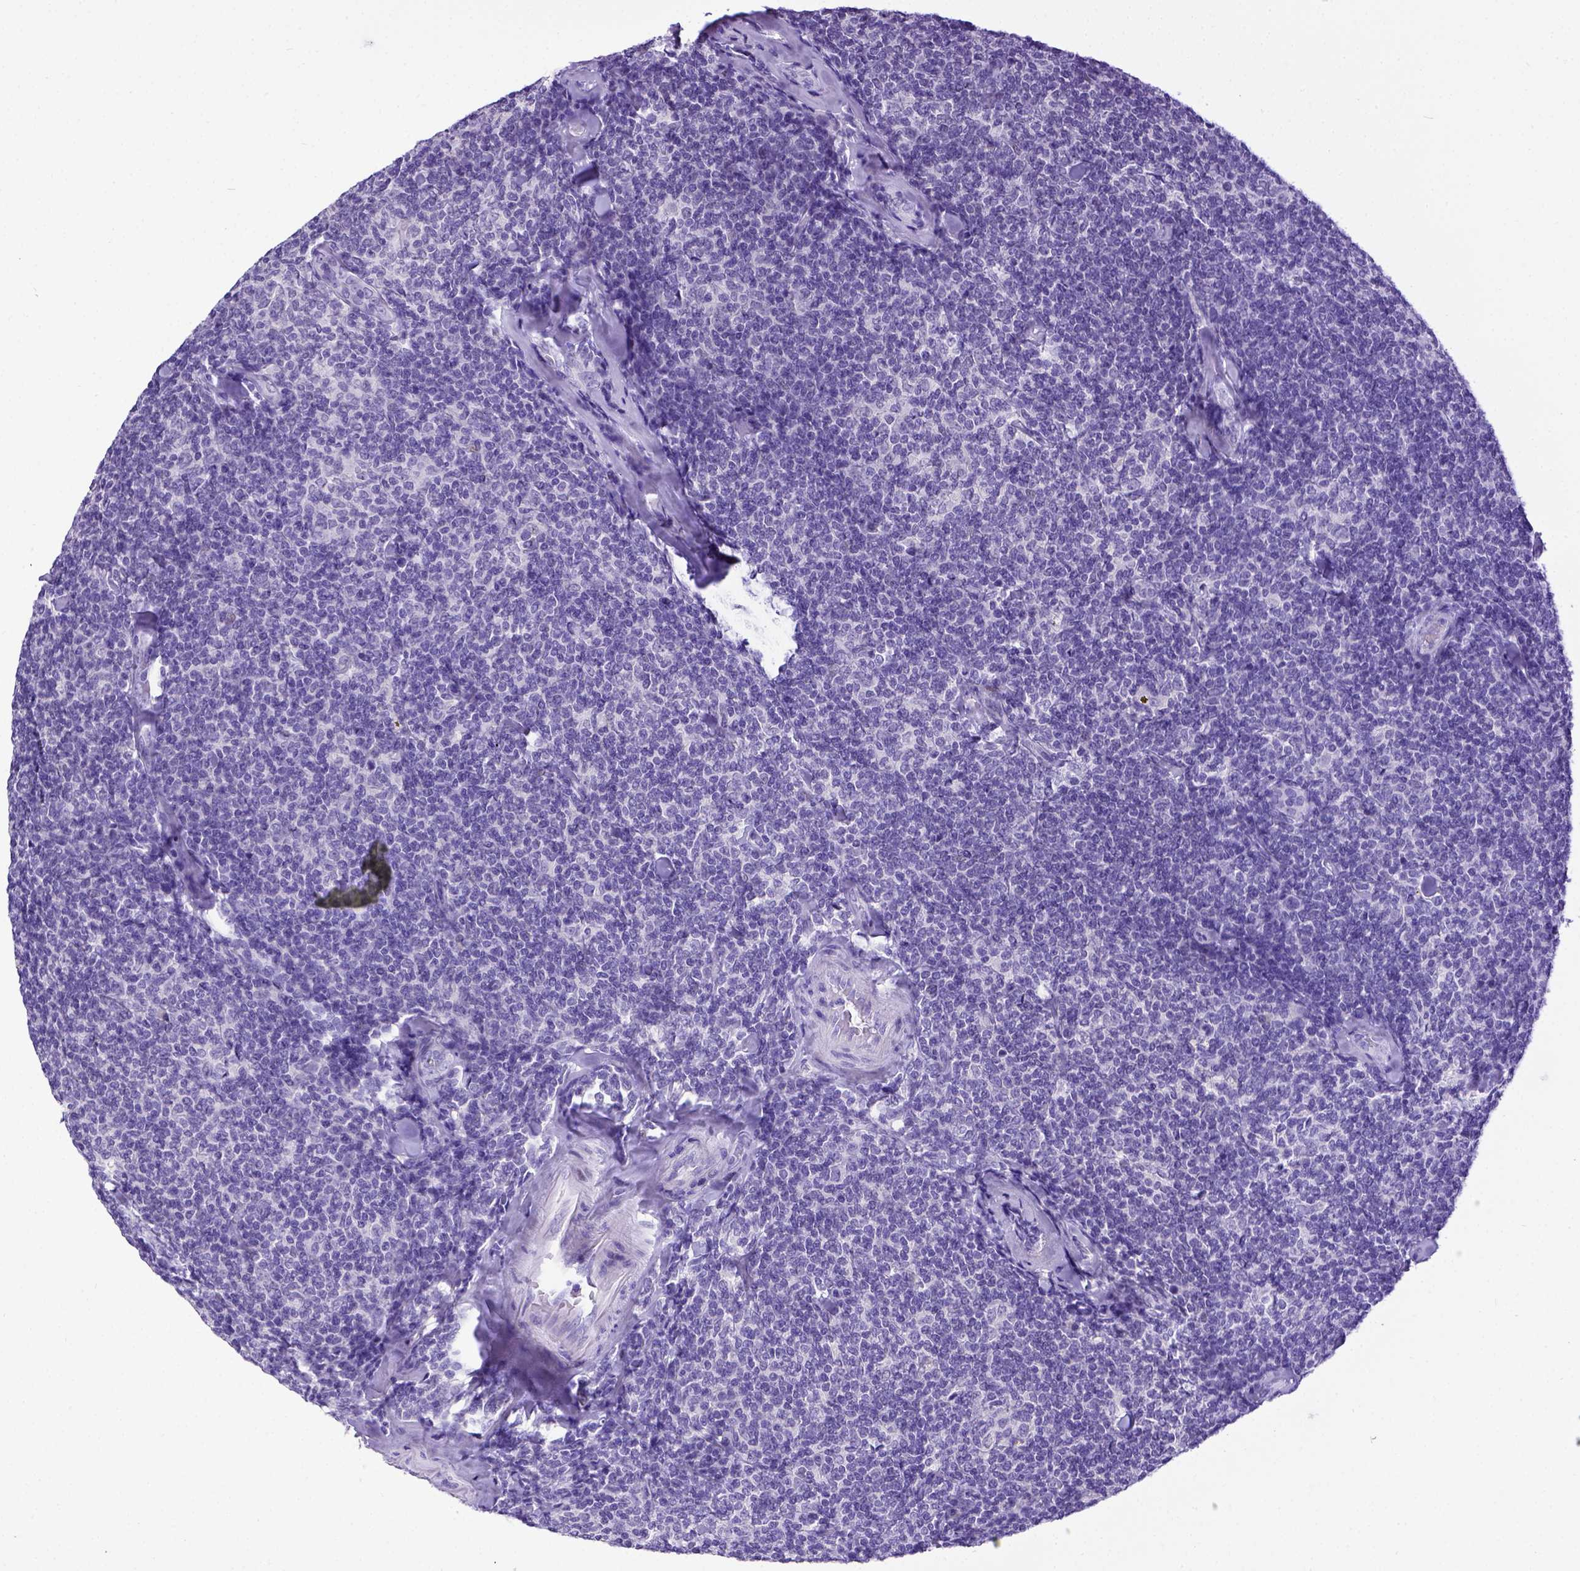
{"staining": {"intensity": "negative", "quantity": "none", "location": "none"}, "tissue": "lymphoma", "cell_type": "Tumor cells", "image_type": "cancer", "snomed": [{"axis": "morphology", "description": "Malignant lymphoma, non-Hodgkin's type, Low grade"}, {"axis": "topography", "description": "Lymph node"}], "caption": "An IHC histopathology image of malignant lymphoma, non-Hodgkin's type (low-grade) is shown. There is no staining in tumor cells of malignant lymphoma, non-Hodgkin's type (low-grade).", "gene": "ESR1", "patient": {"sex": "female", "age": 56}}